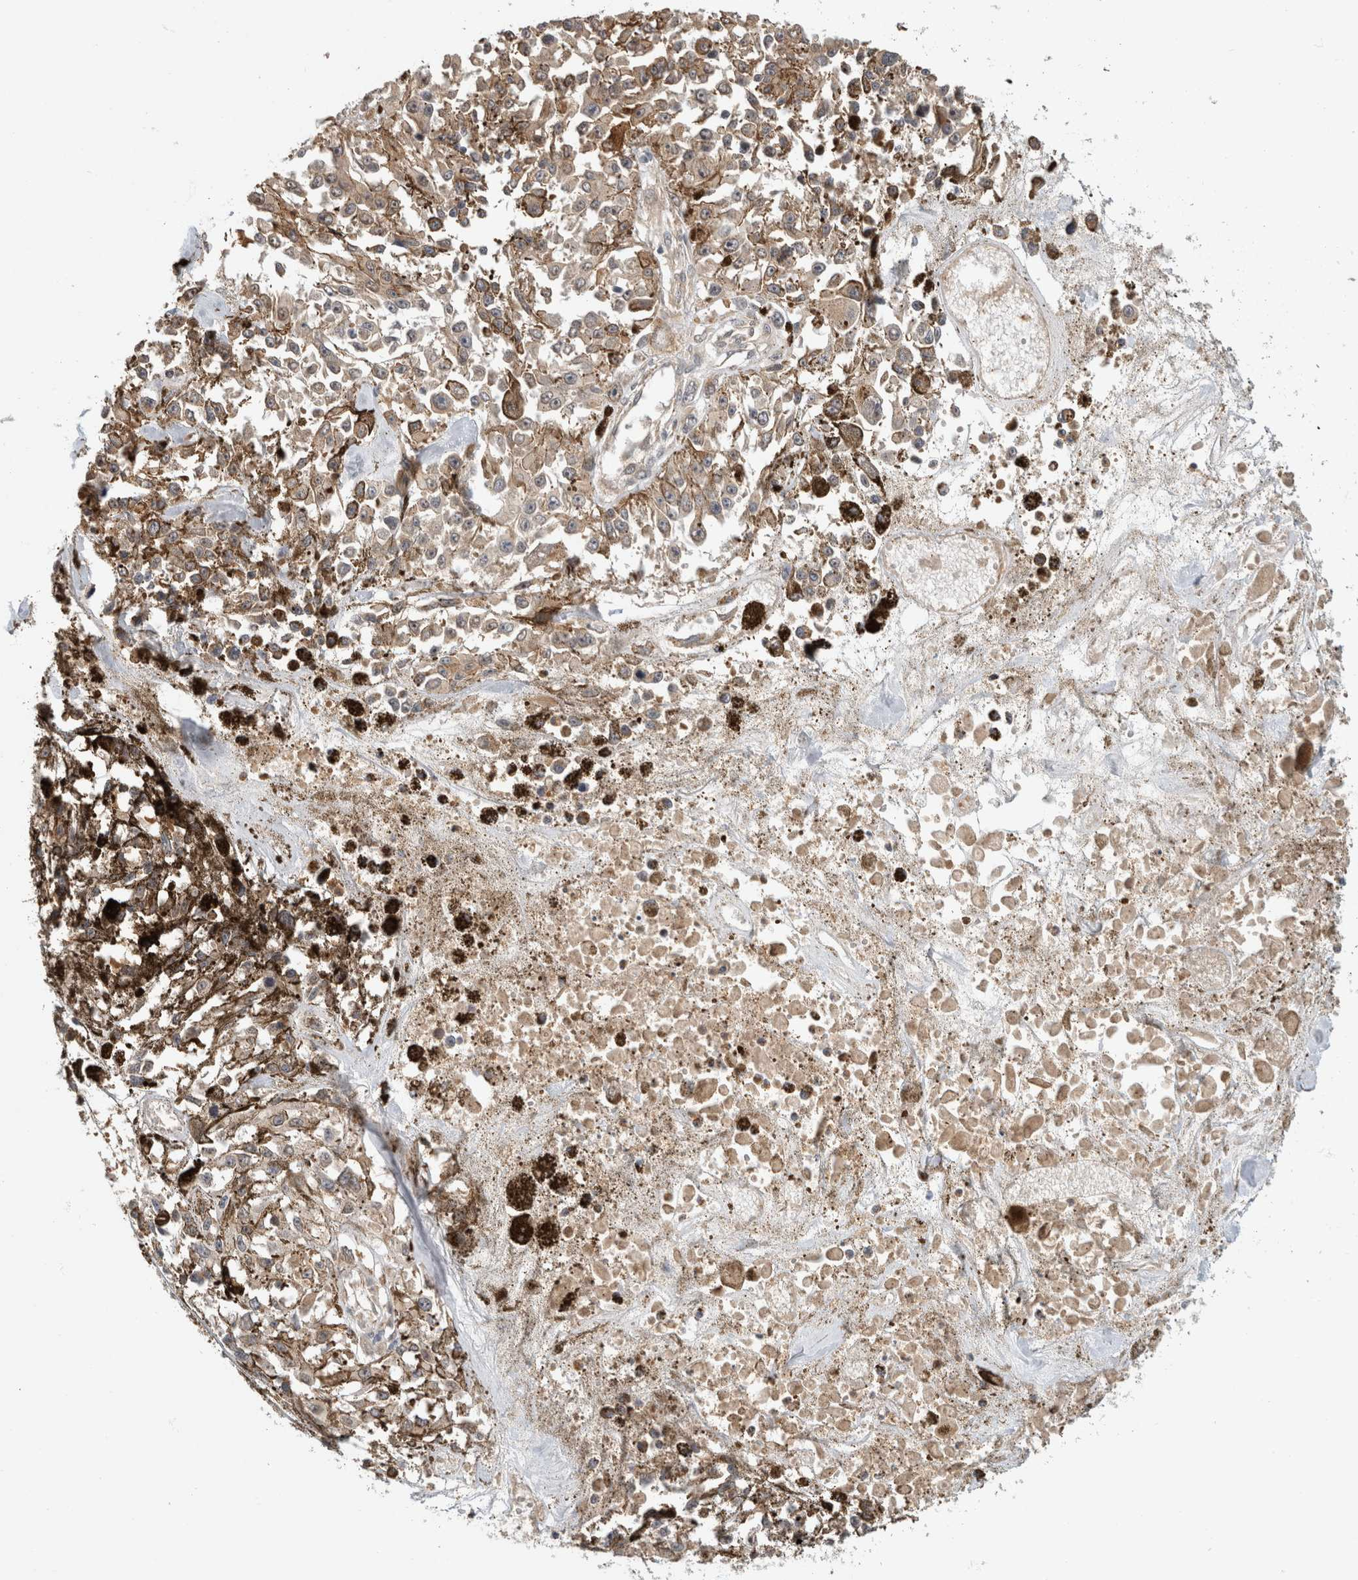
{"staining": {"intensity": "moderate", "quantity": "25%-75%", "location": "cytoplasmic/membranous"}, "tissue": "melanoma", "cell_type": "Tumor cells", "image_type": "cancer", "snomed": [{"axis": "morphology", "description": "Malignant melanoma, Metastatic site"}, {"axis": "topography", "description": "Lymph node"}], "caption": "High-magnification brightfield microscopy of malignant melanoma (metastatic site) stained with DAB (brown) and counterstained with hematoxylin (blue). tumor cells exhibit moderate cytoplasmic/membranous staining is present in approximately25%-75% of cells. (DAB IHC with brightfield microscopy, high magnification).", "gene": "PGM1", "patient": {"sex": "male", "age": 59}}